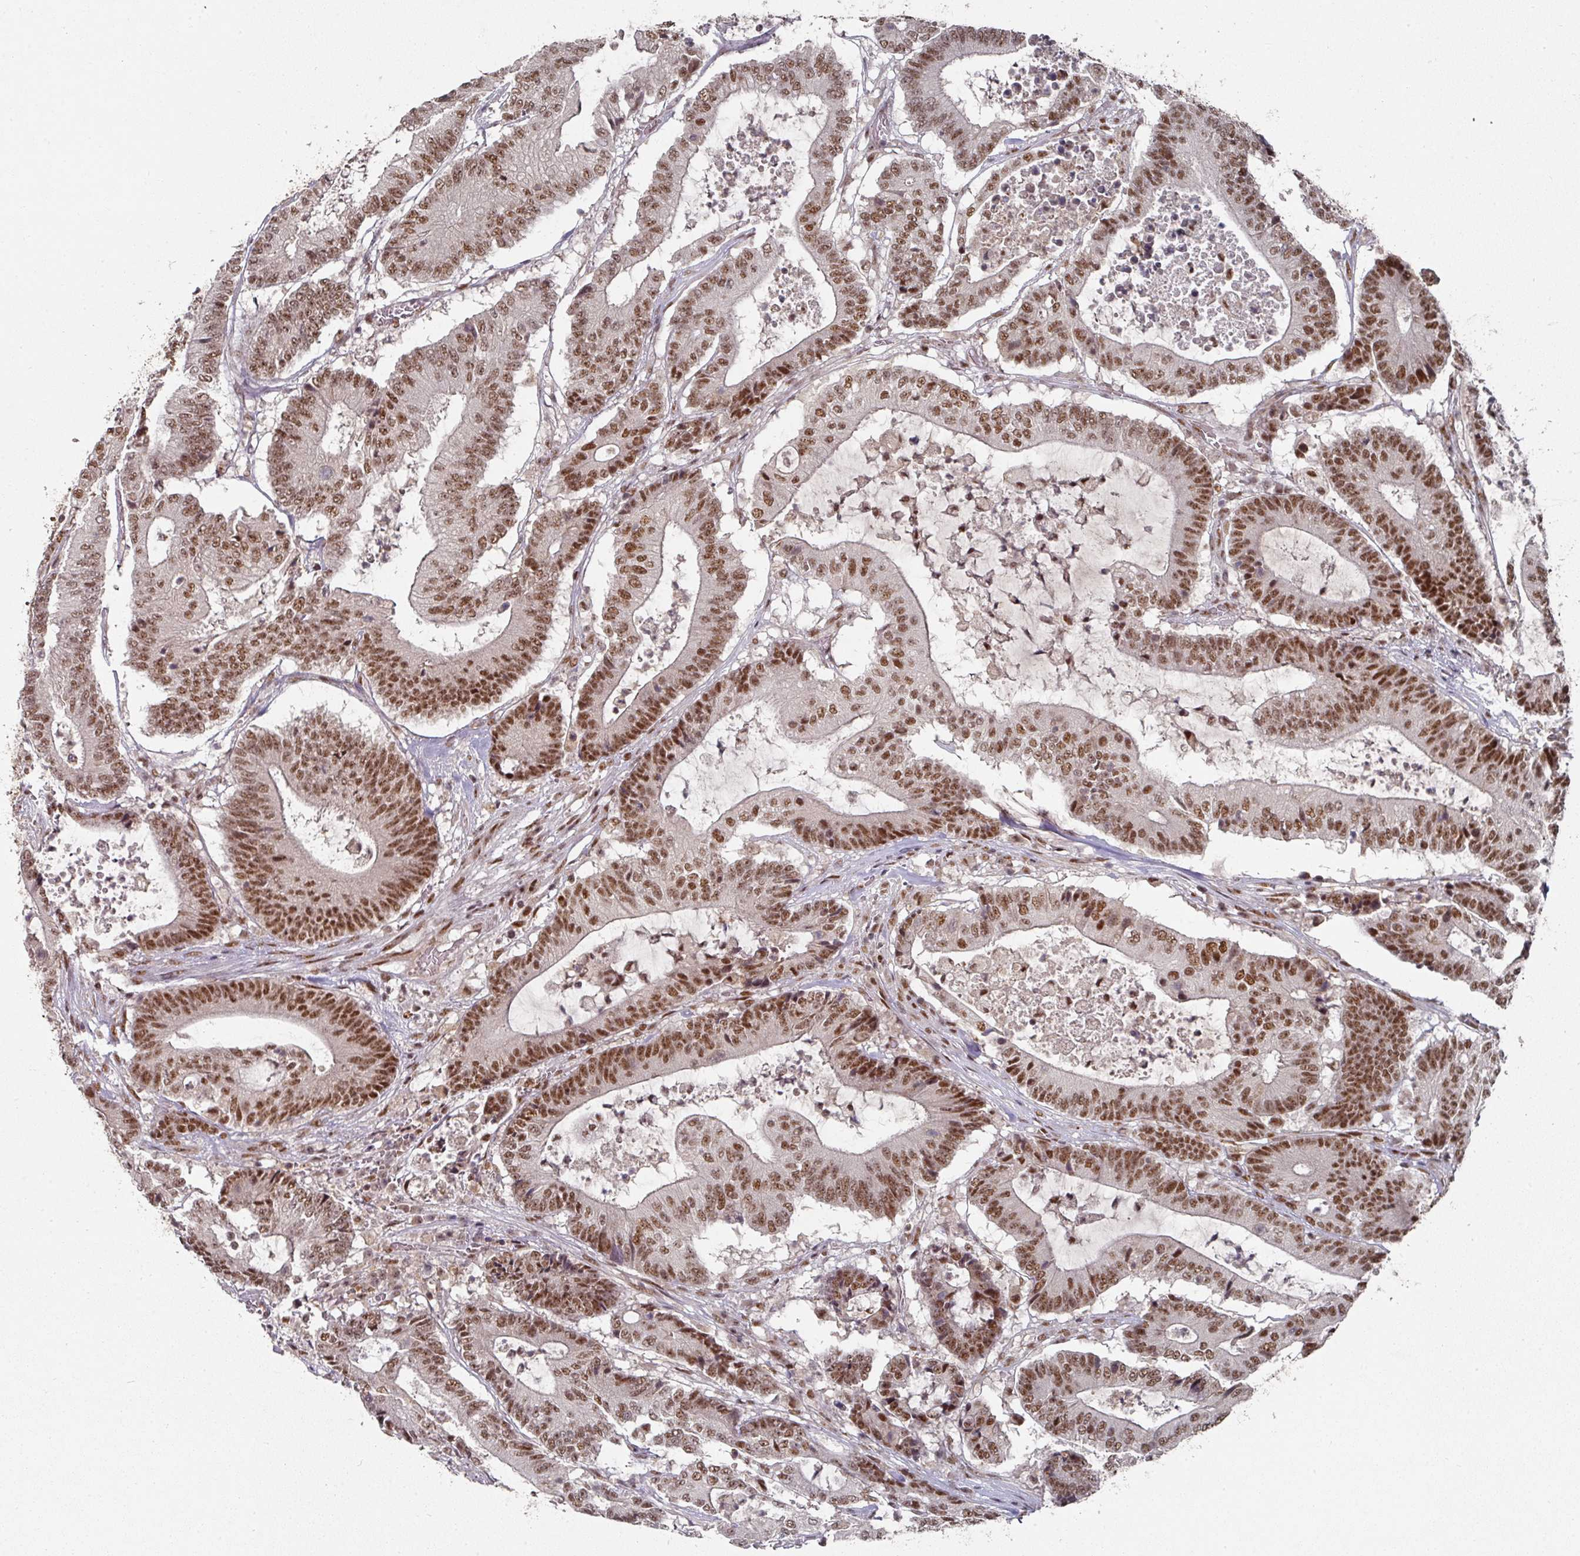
{"staining": {"intensity": "strong", "quantity": ">75%", "location": "nuclear"}, "tissue": "colorectal cancer", "cell_type": "Tumor cells", "image_type": "cancer", "snomed": [{"axis": "morphology", "description": "Adenocarcinoma, NOS"}, {"axis": "topography", "description": "Colon"}], "caption": "High-power microscopy captured an immunohistochemistry histopathology image of colorectal adenocarcinoma, revealing strong nuclear positivity in approximately >75% of tumor cells.", "gene": "MEPCE", "patient": {"sex": "female", "age": 84}}